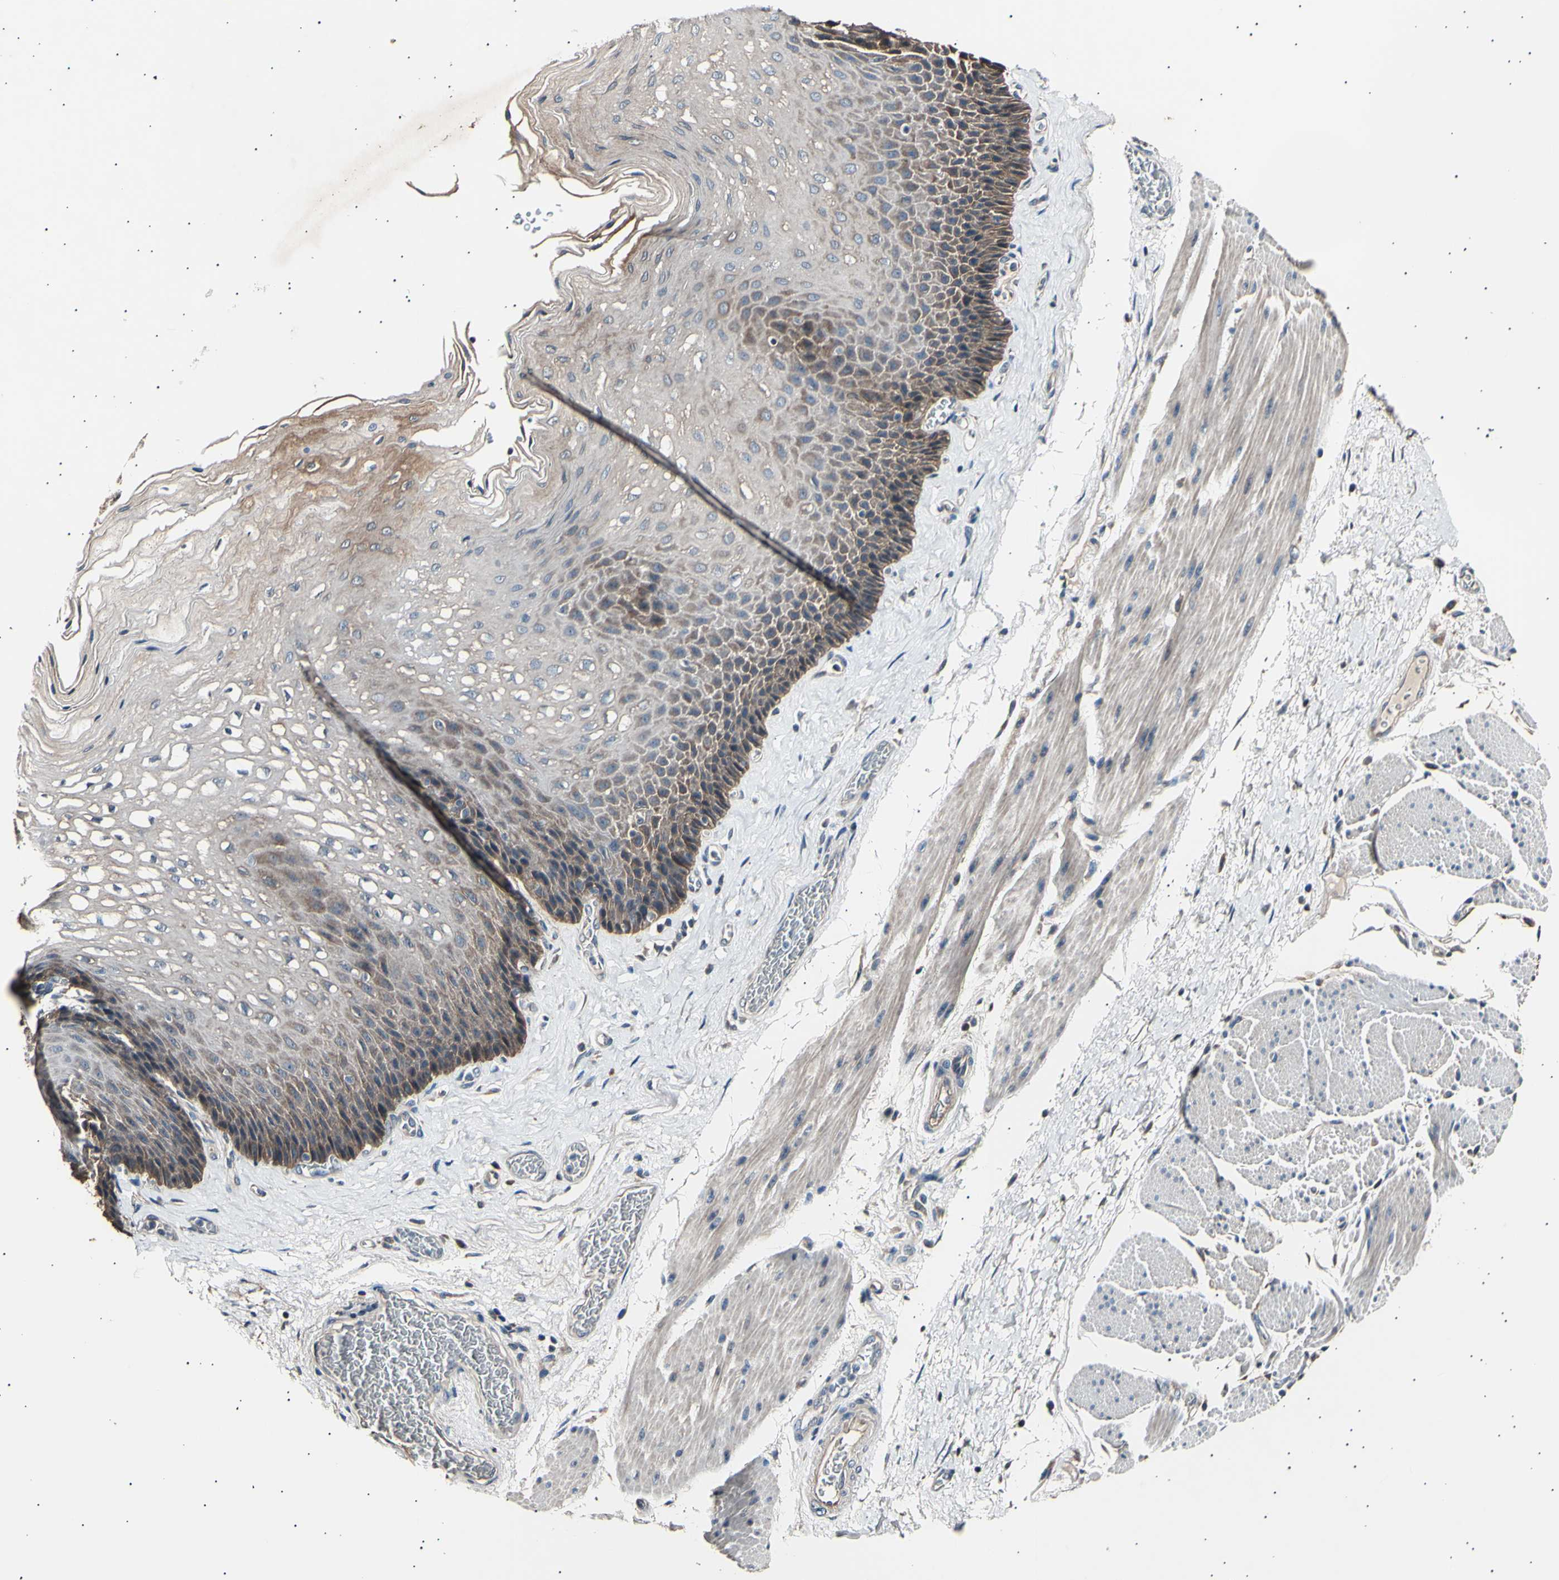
{"staining": {"intensity": "moderate", "quantity": "25%-75%", "location": "cytoplasmic/membranous"}, "tissue": "esophagus", "cell_type": "Squamous epithelial cells", "image_type": "normal", "snomed": [{"axis": "morphology", "description": "Normal tissue, NOS"}, {"axis": "topography", "description": "Esophagus"}], "caption": "IHC staining of normal esophagus, which shows medium levels of moderate cytoplasmic/membranous staining in about 25%-75% of squamous epithelial cells indicating moderate cytoplasmic/membranous protein positivity. The staining was performed using DAB (3,3'-diaminobenzidine) (brown) for protein detection and nuclei were counterstained in hematoxylin (blue).", "gene": "ITGA6", "patient": {"sex": "female", "age": 72}}